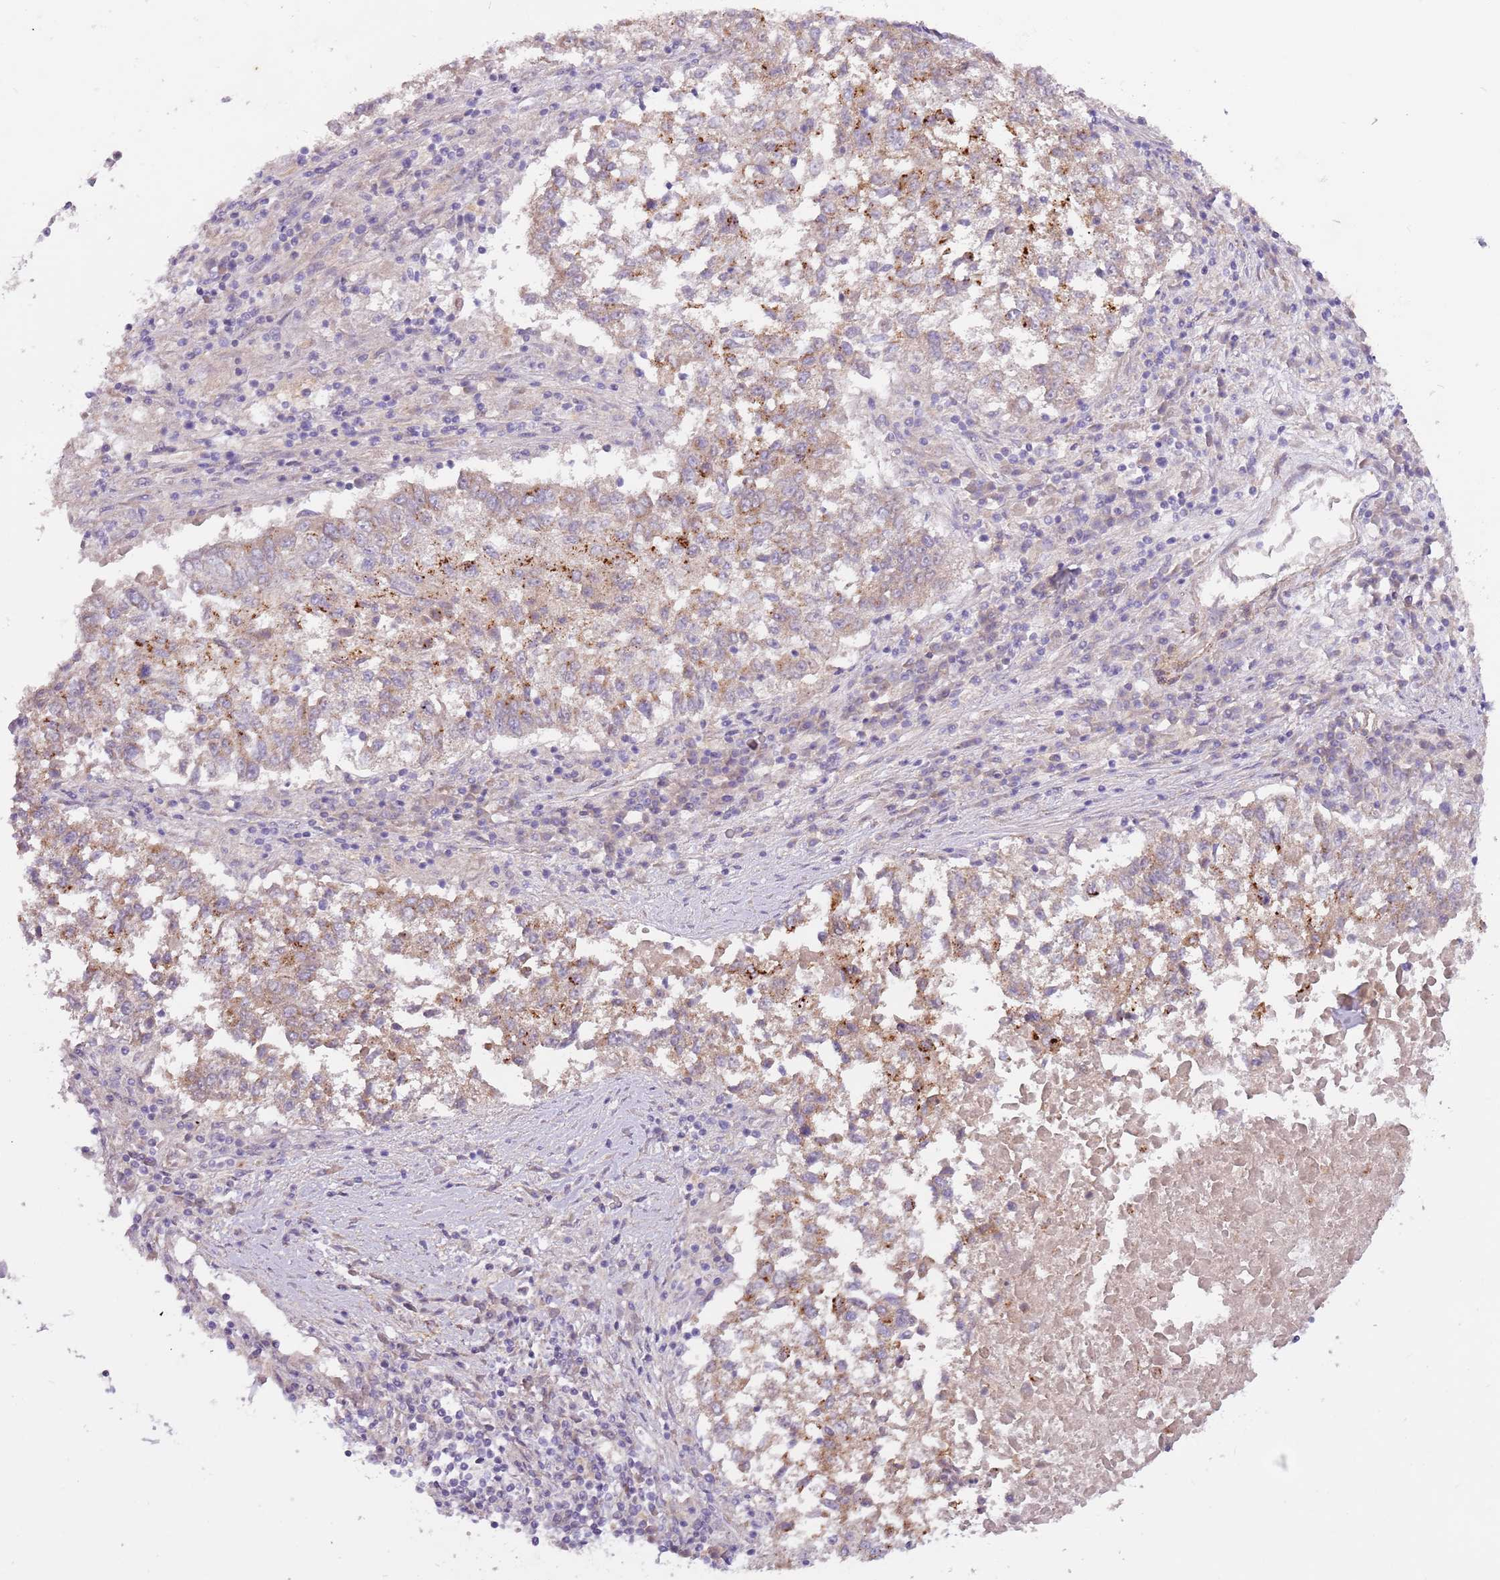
{"staining": {"intensity": "moderate", "quantity": "25%-75%", "location": "cytoplasmic/membranous"}, "tissue": "lung cancer", "cell_type": "Tumor cells", "image_type": "cancer", "snomed": [{"axis": "morphology", "description": "Squamous cell carcinoma, NOS"}, {"axis": "topography", "description": "Lung"}], "caption": "Lung squamous cell carcinoma tissue reveals moderate cytoplasmic/membranous positivity in about 25%-75% of tumor cells (DAB (3,3'-diaminobenzidine) IHC with brightfield microscopy, high magnification).", "gene": "MRO", "patient": {"sex": "male", "age": 73}}